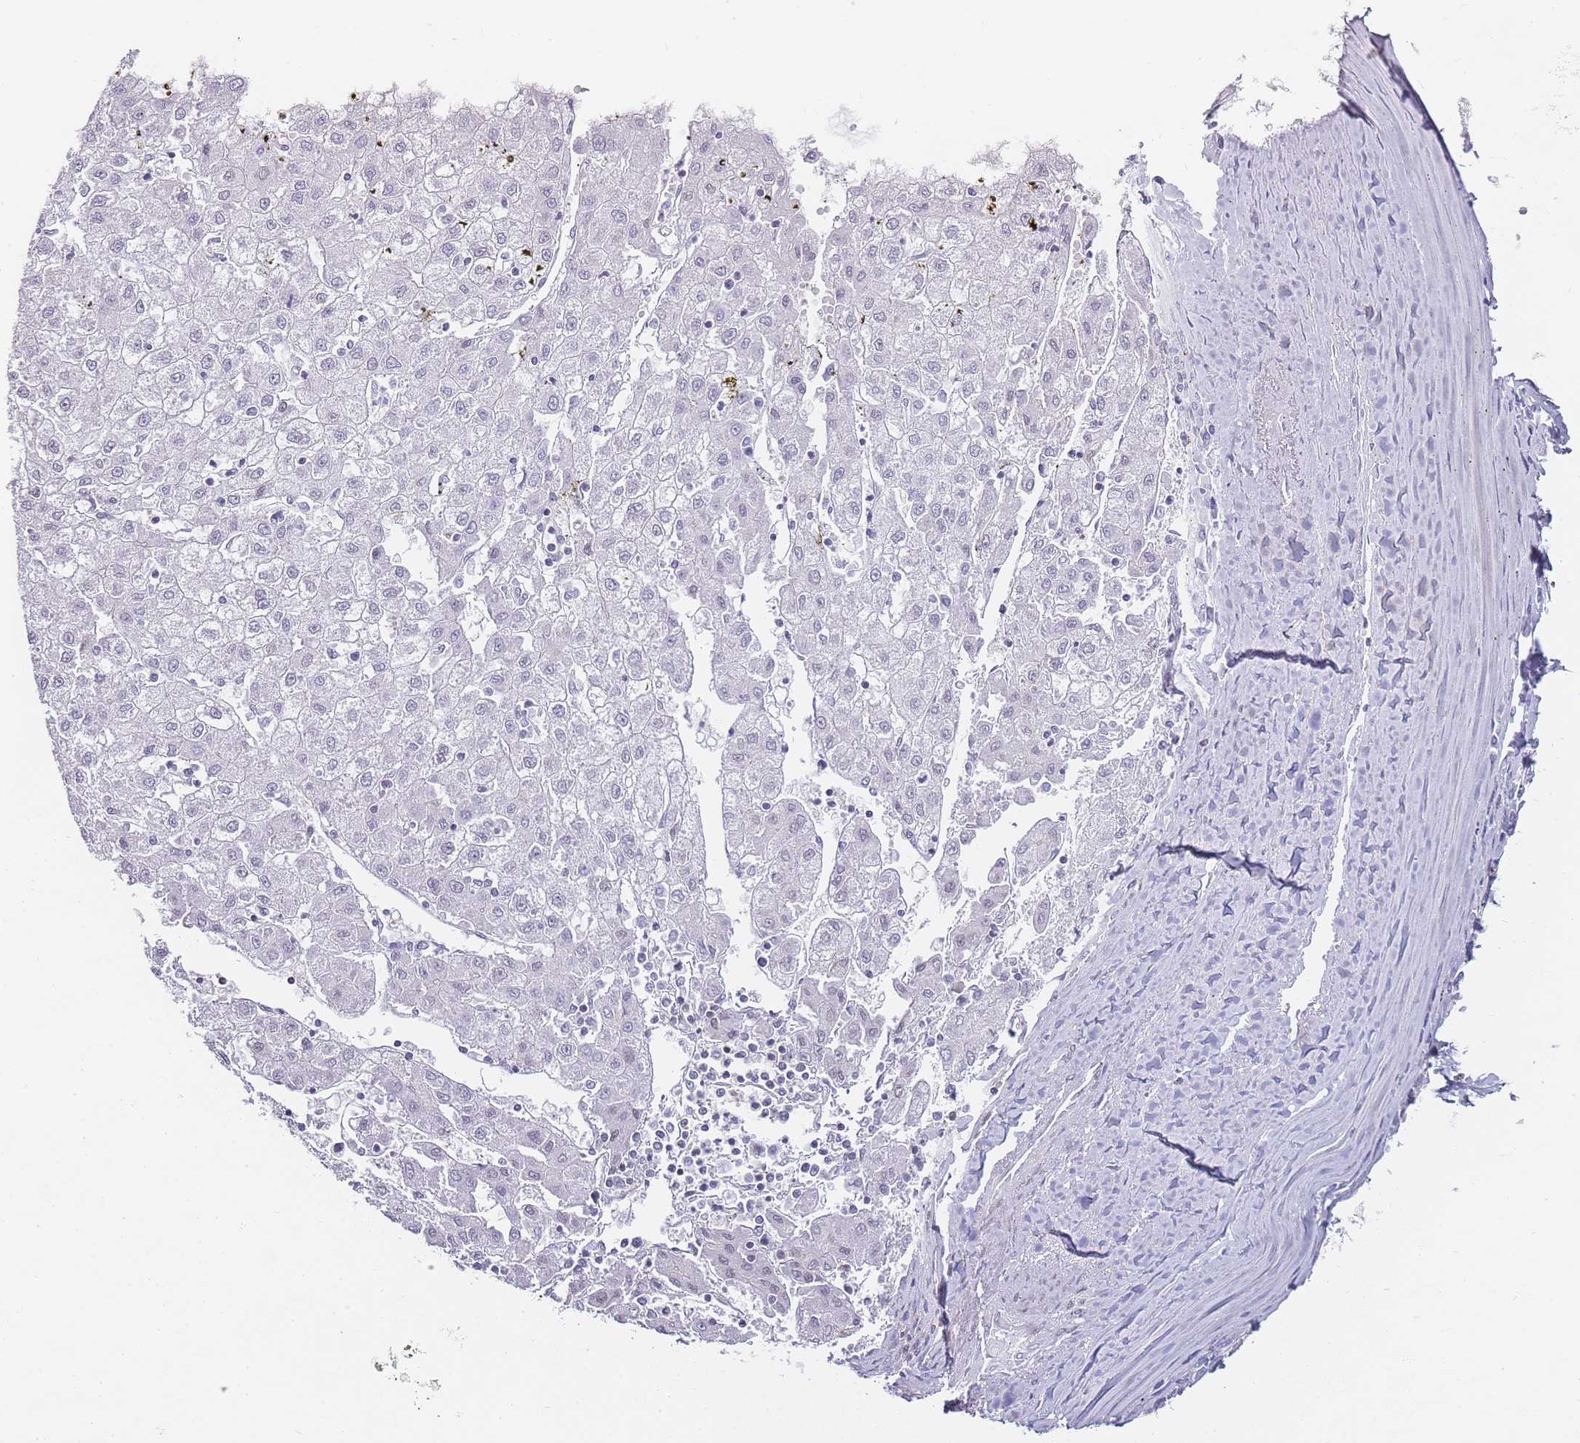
{"staining": {"intensity": "negative", "quantity": "none", "location": "none"}, "tissue": "liver cancer", "cell_type": "Tumor cells", "image_type": "cancer", "snomed": [{"axis": "morphology", "description": "Carcinoma, Hepatocellular, NOS"}, {"axis": "topography", "description": "Liver"}], "caption": "Tumor cells show no significant protein positivity in liver hepatocellular carcinoma. Brightfield microscopy of IHC stained with DAB (brown) and hematoxylin (blue), captured at high magnification.", "gene": "JAKMIP1", "patient": {"sex": "male", "age": 72}}